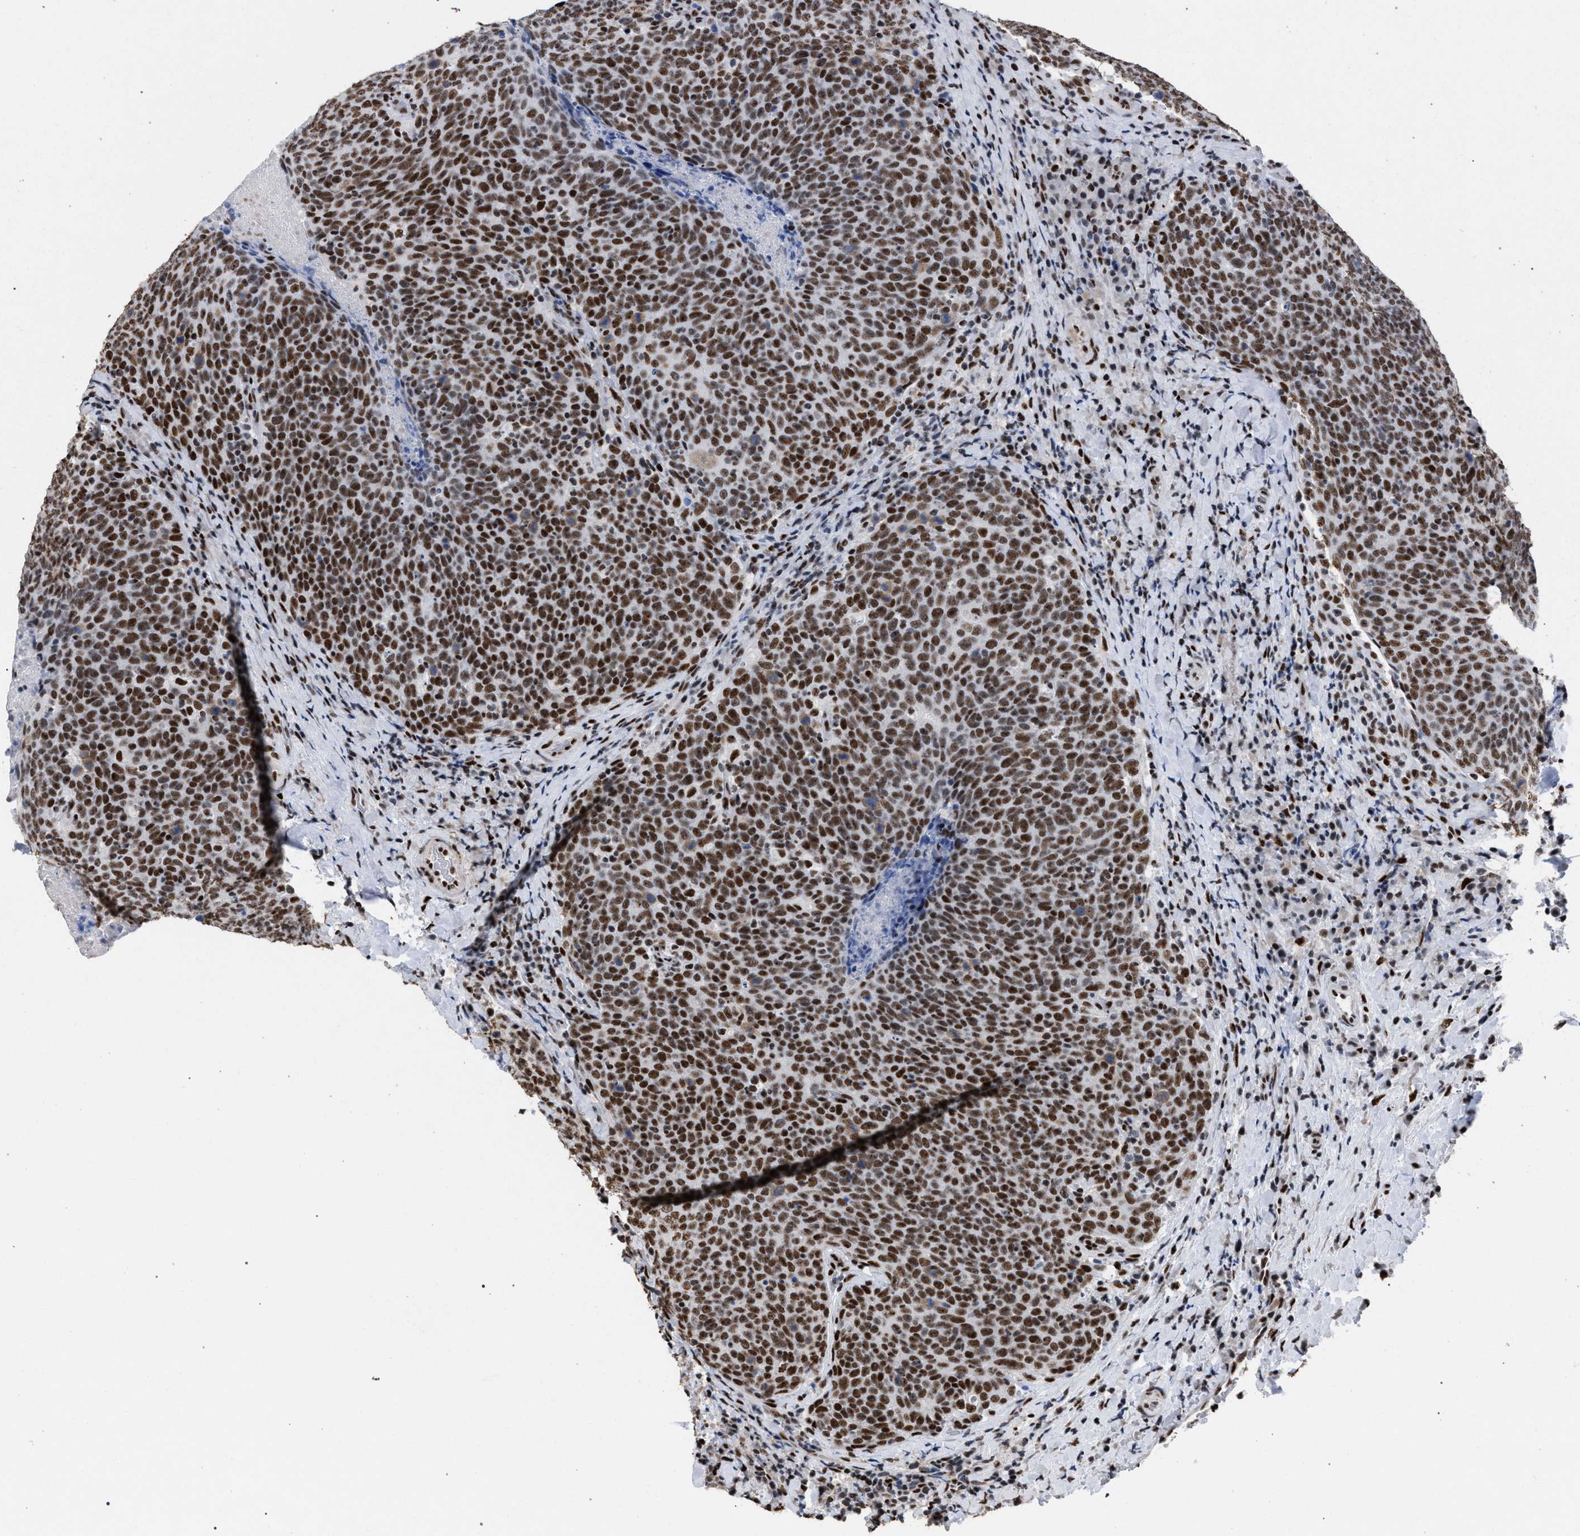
{"staining": {"intensity": "moderate", "quantity": ">75%", "location": "nuclear"}, "tissue": "head and neck cancer", "cell_type": "Tumor cells", "image_type": "cancer", "snomed": [{"axis": "morphology", "description": "Squamous cell carcinoma, NOS"}, {"axis": "morphology", "description": "Squamous cell carcinoma, metastatic, NOS"}, {"axis": "topography", "description": "Lymph node"}, {"axis": "topography", "description": "Head-Neck"}], "caption": "Metastatic squamous cell carcinoma (head and neck) stained with a protein marker displays moderate staining in tumor cells.", "gene": "TP53BP1", "patient": {"sex": "male", "age": 62}}